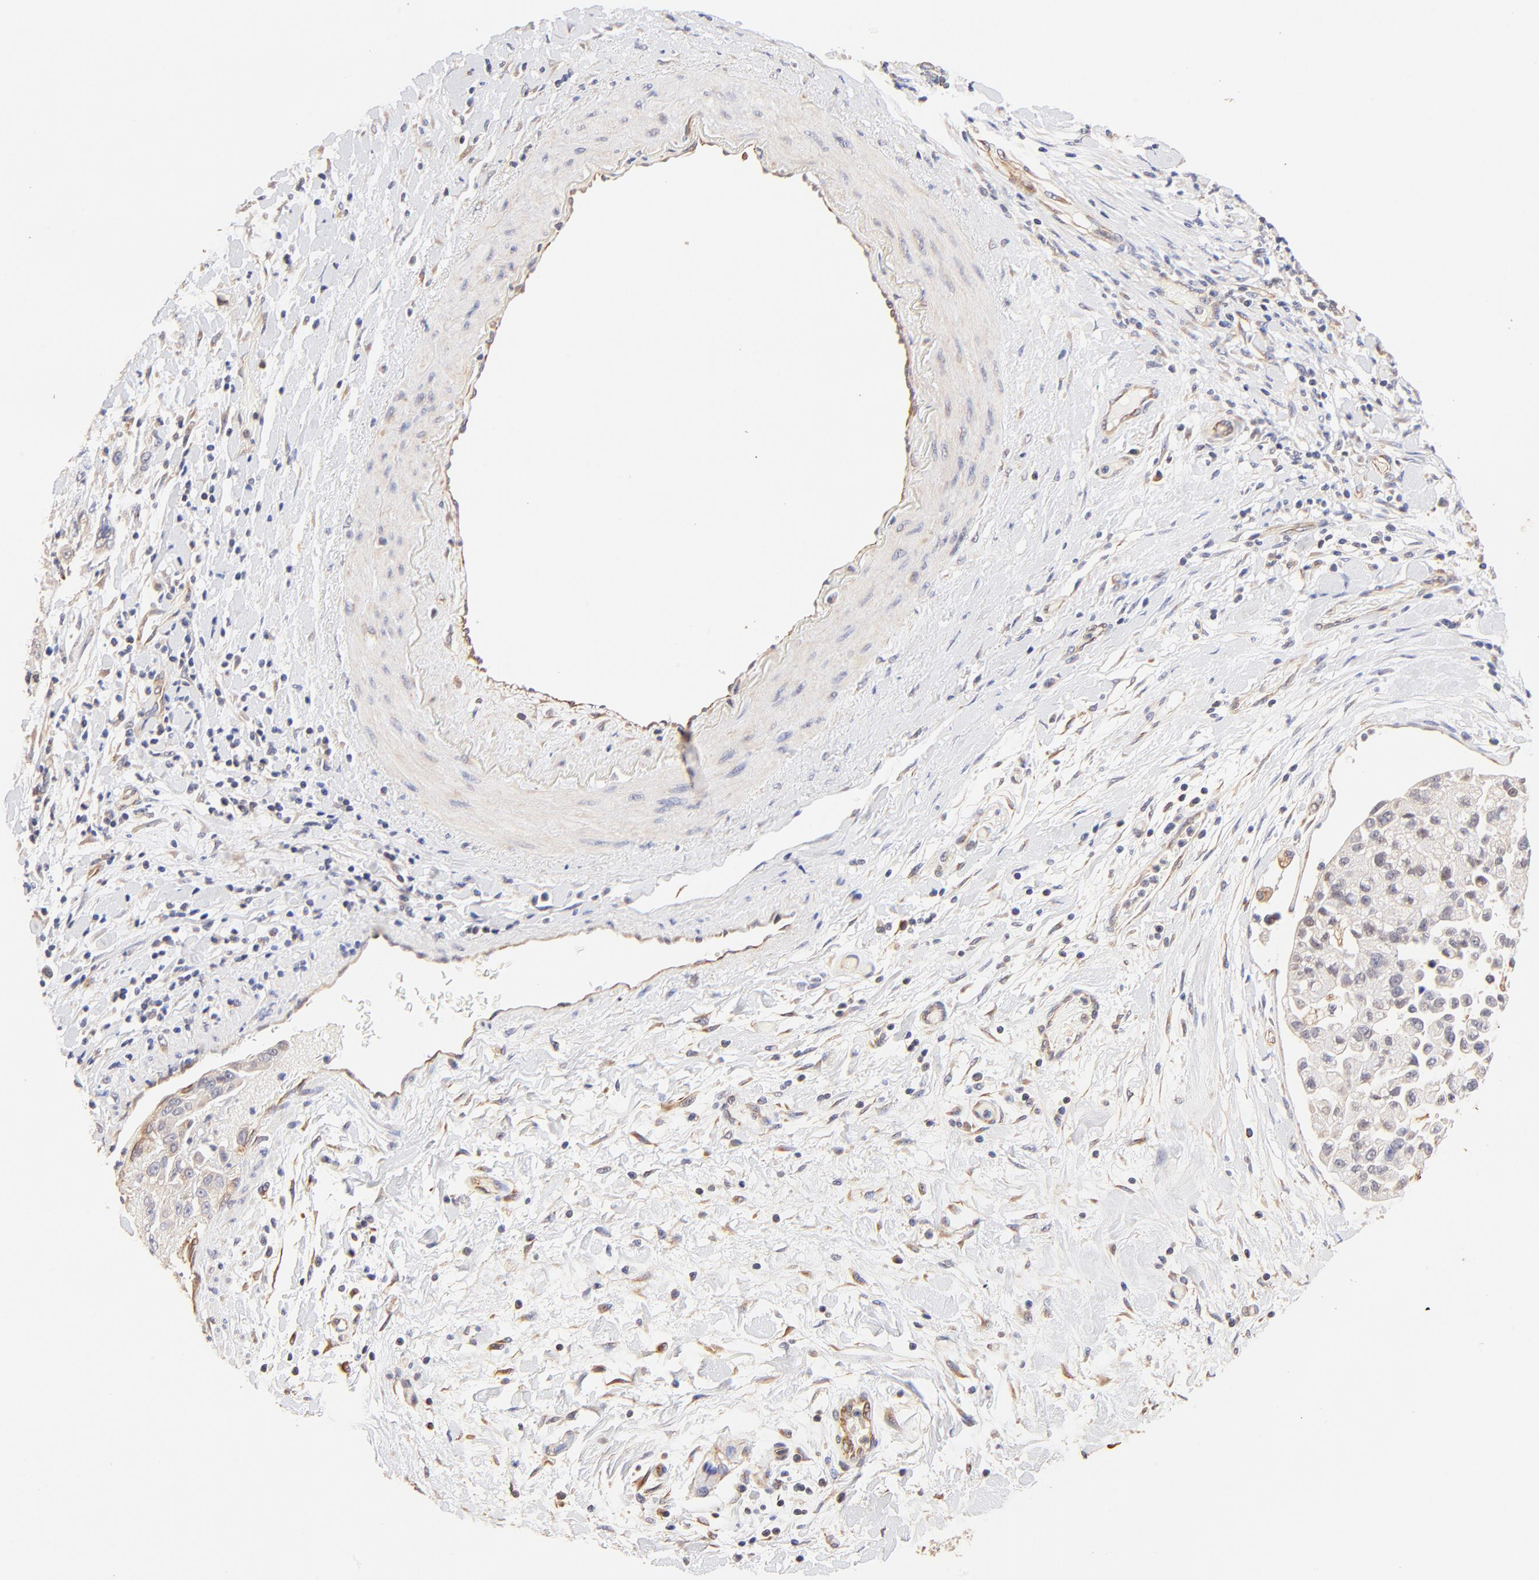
{"staining": {"intensity": "weak", "quantity": ">75%", "location": "cytoplasmic/membranous"}, "tissue": "pancreatic cancer", "cell_type": "Tumor cells", "image_type": "cancer", "snomed": [{"axis": "morphology", "description": "Adenocarcinoma, NOS"}, {"axis": "topography", "description": "Pancreas"}], "caption": "Tumor cells reveal low levels of weak cytoplasmic/membranous positivity in about >75% of cells in adenocarcinoma (pancreatic). Using DAB (3,3'-diaminobenzidine) (brown) and hematoxylin (blue) stains, captured at high magnification using brightfield microscopy.", "gene": "TNFAIP3", "patient": {"sex": "female", "age": 52}}